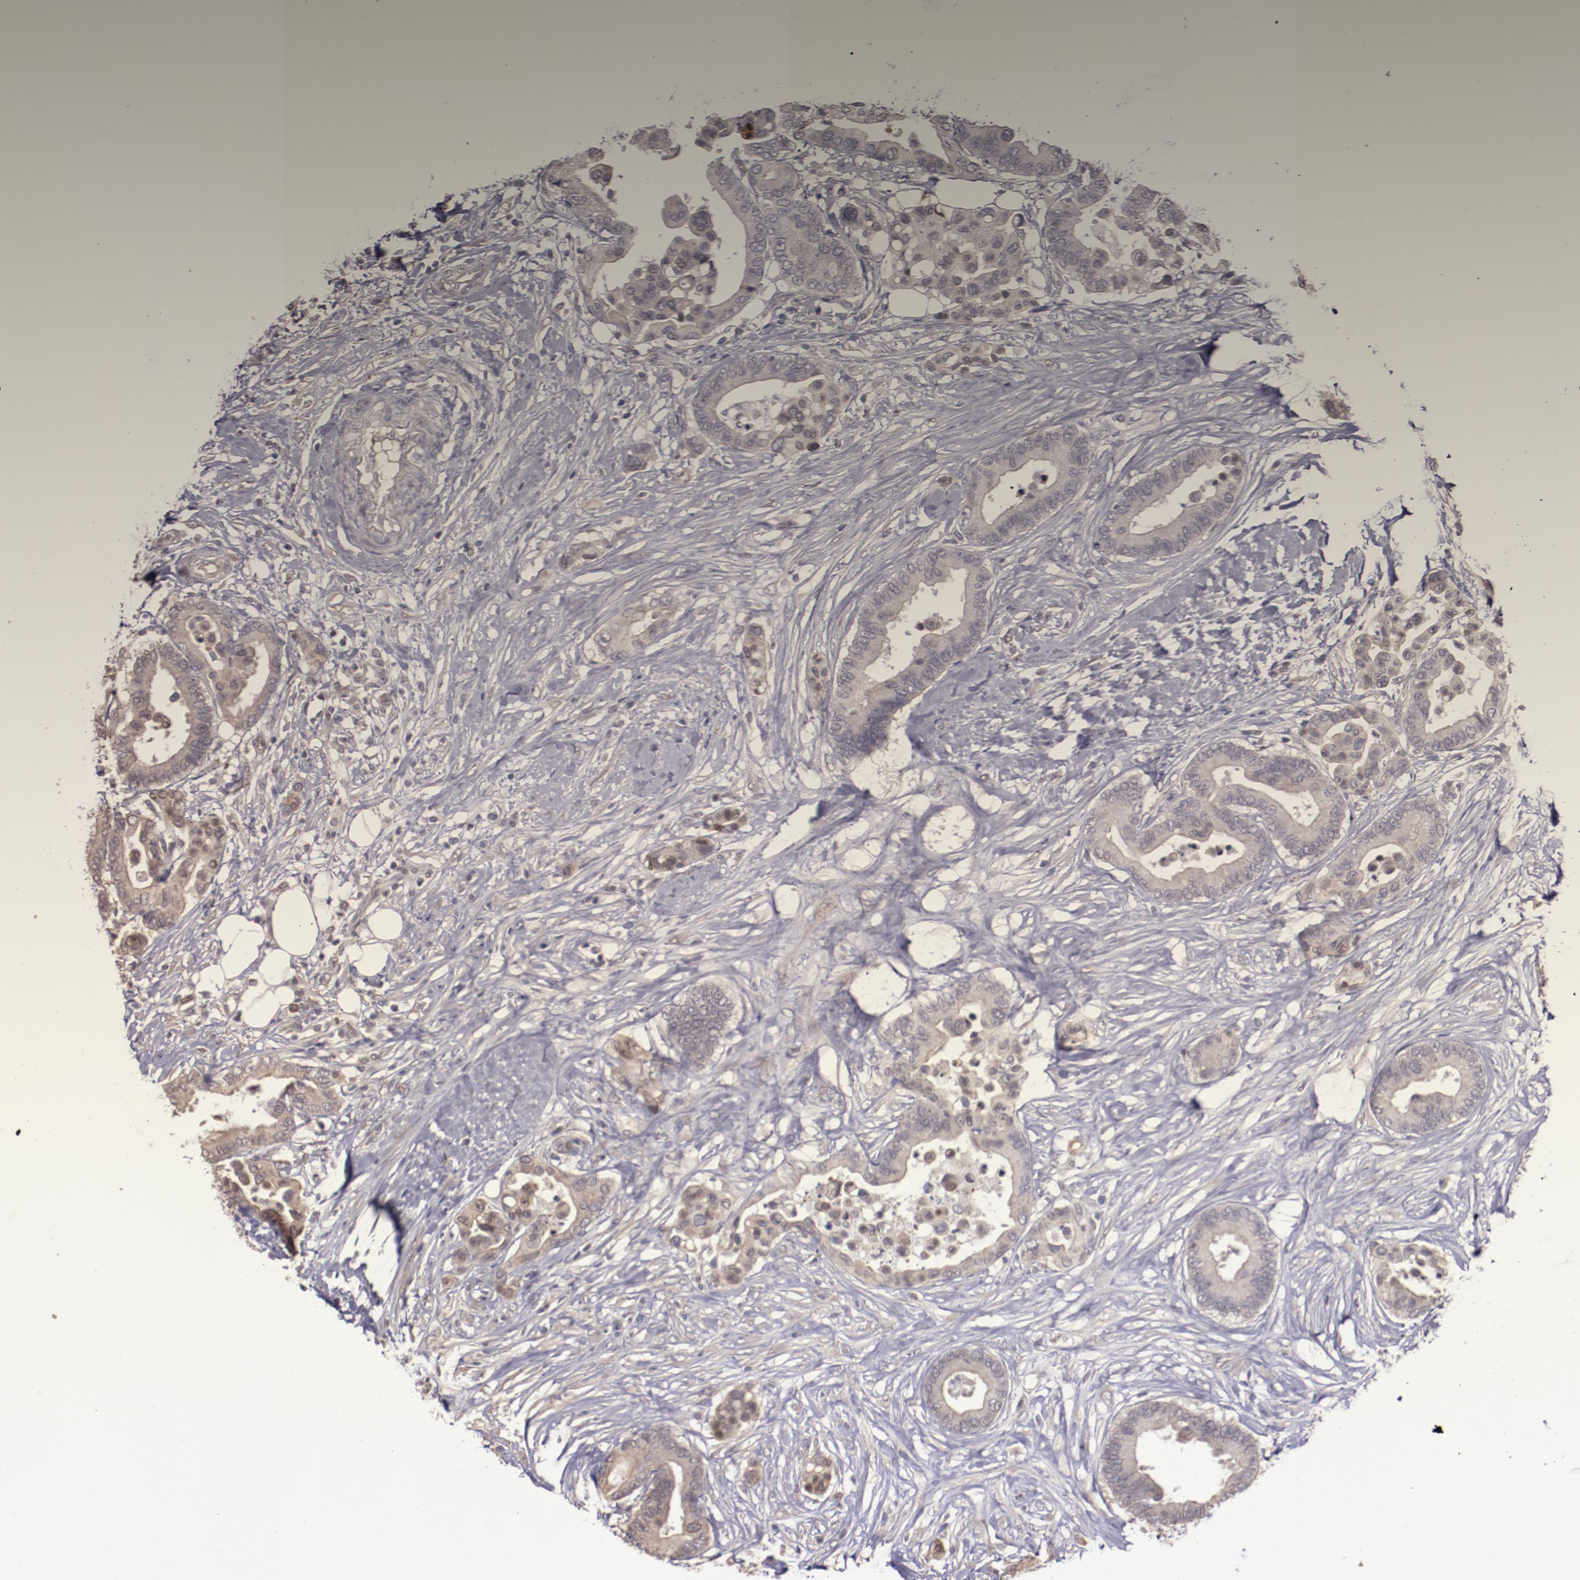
{"staining": {"intensity": "weak", "quantity": "25%-75%", "location": "cytoplasmic/membranous"}, "tissue": "colorectal cancer", "cell_type": "Tumor cells", "image_type": "cancer", "snomed": [{"axis": "morphology", "description": "Adenocarcinoma, NOS"}, {"axis": "topography", "description": "Colon"}], "caption": "An immunohistochemistry histopathology image of neoplastic tissue is shown. Protein staining in brown labels weak cytoplasmic/membranous positivity in colorectal cancer within tumor cells.", "gene": "NUP62CL", "patient": {"sex": "male", "age": 82}}